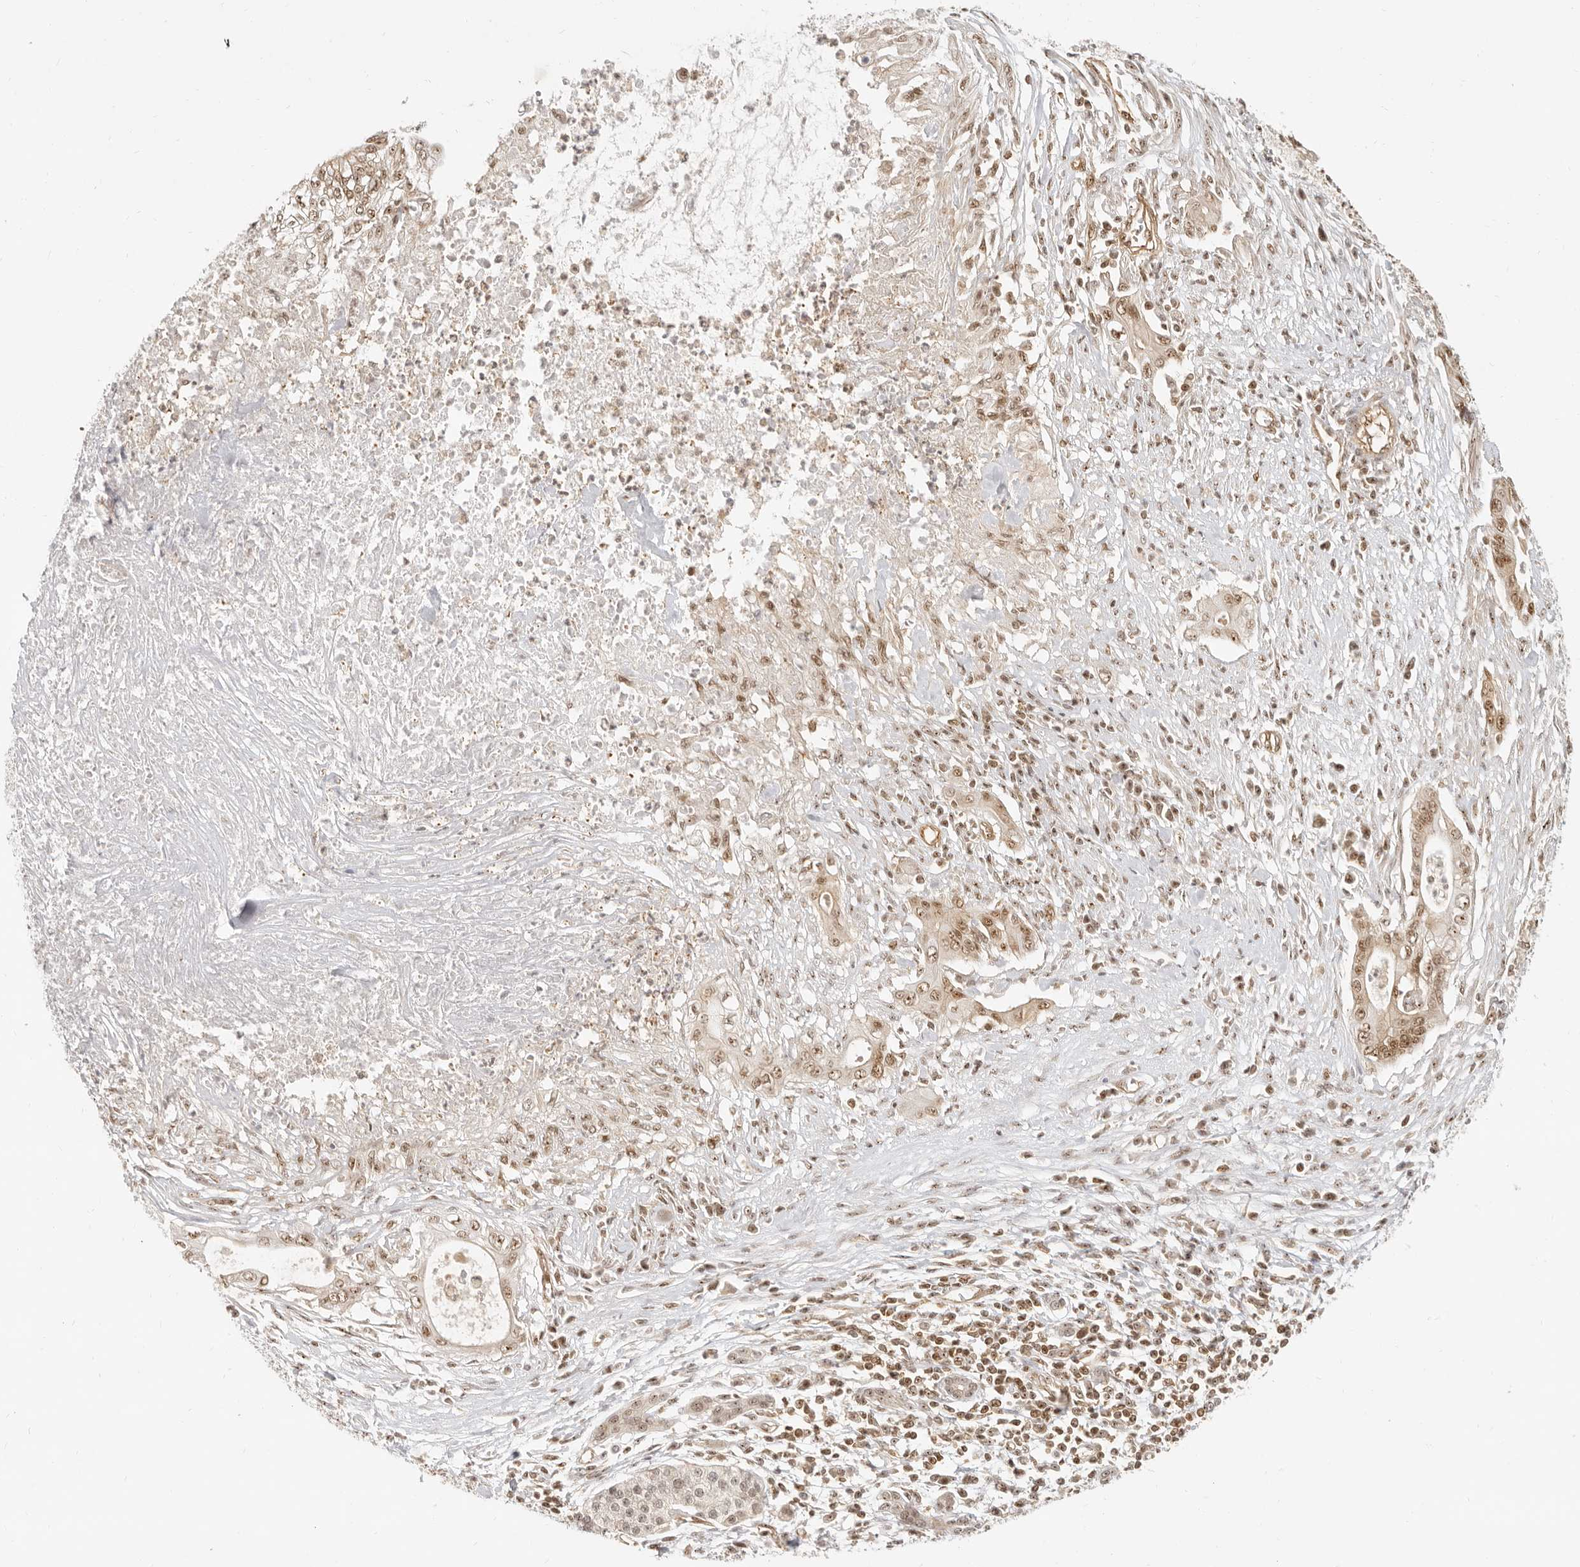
{"staining": {"intensity": "moderate", "quantity": ">75%", "location": "nuclear"}, "tissue": "pancreatic cancer", "cell_type": "Tumor cells", "image_type": "cancer", "snomed": [{"axis": "morphology", "description": "Adenocarcinoma, NOS"}, {"axis": "topography", "description": "Pancreas"}], "caption": "The micrograph shows a brown stain indicating the presence of a protein in the nuclear of tumor cells in pancreatic cancer.", "gene": "BAP1", "patient": {"sex": "male", "age": 58}}